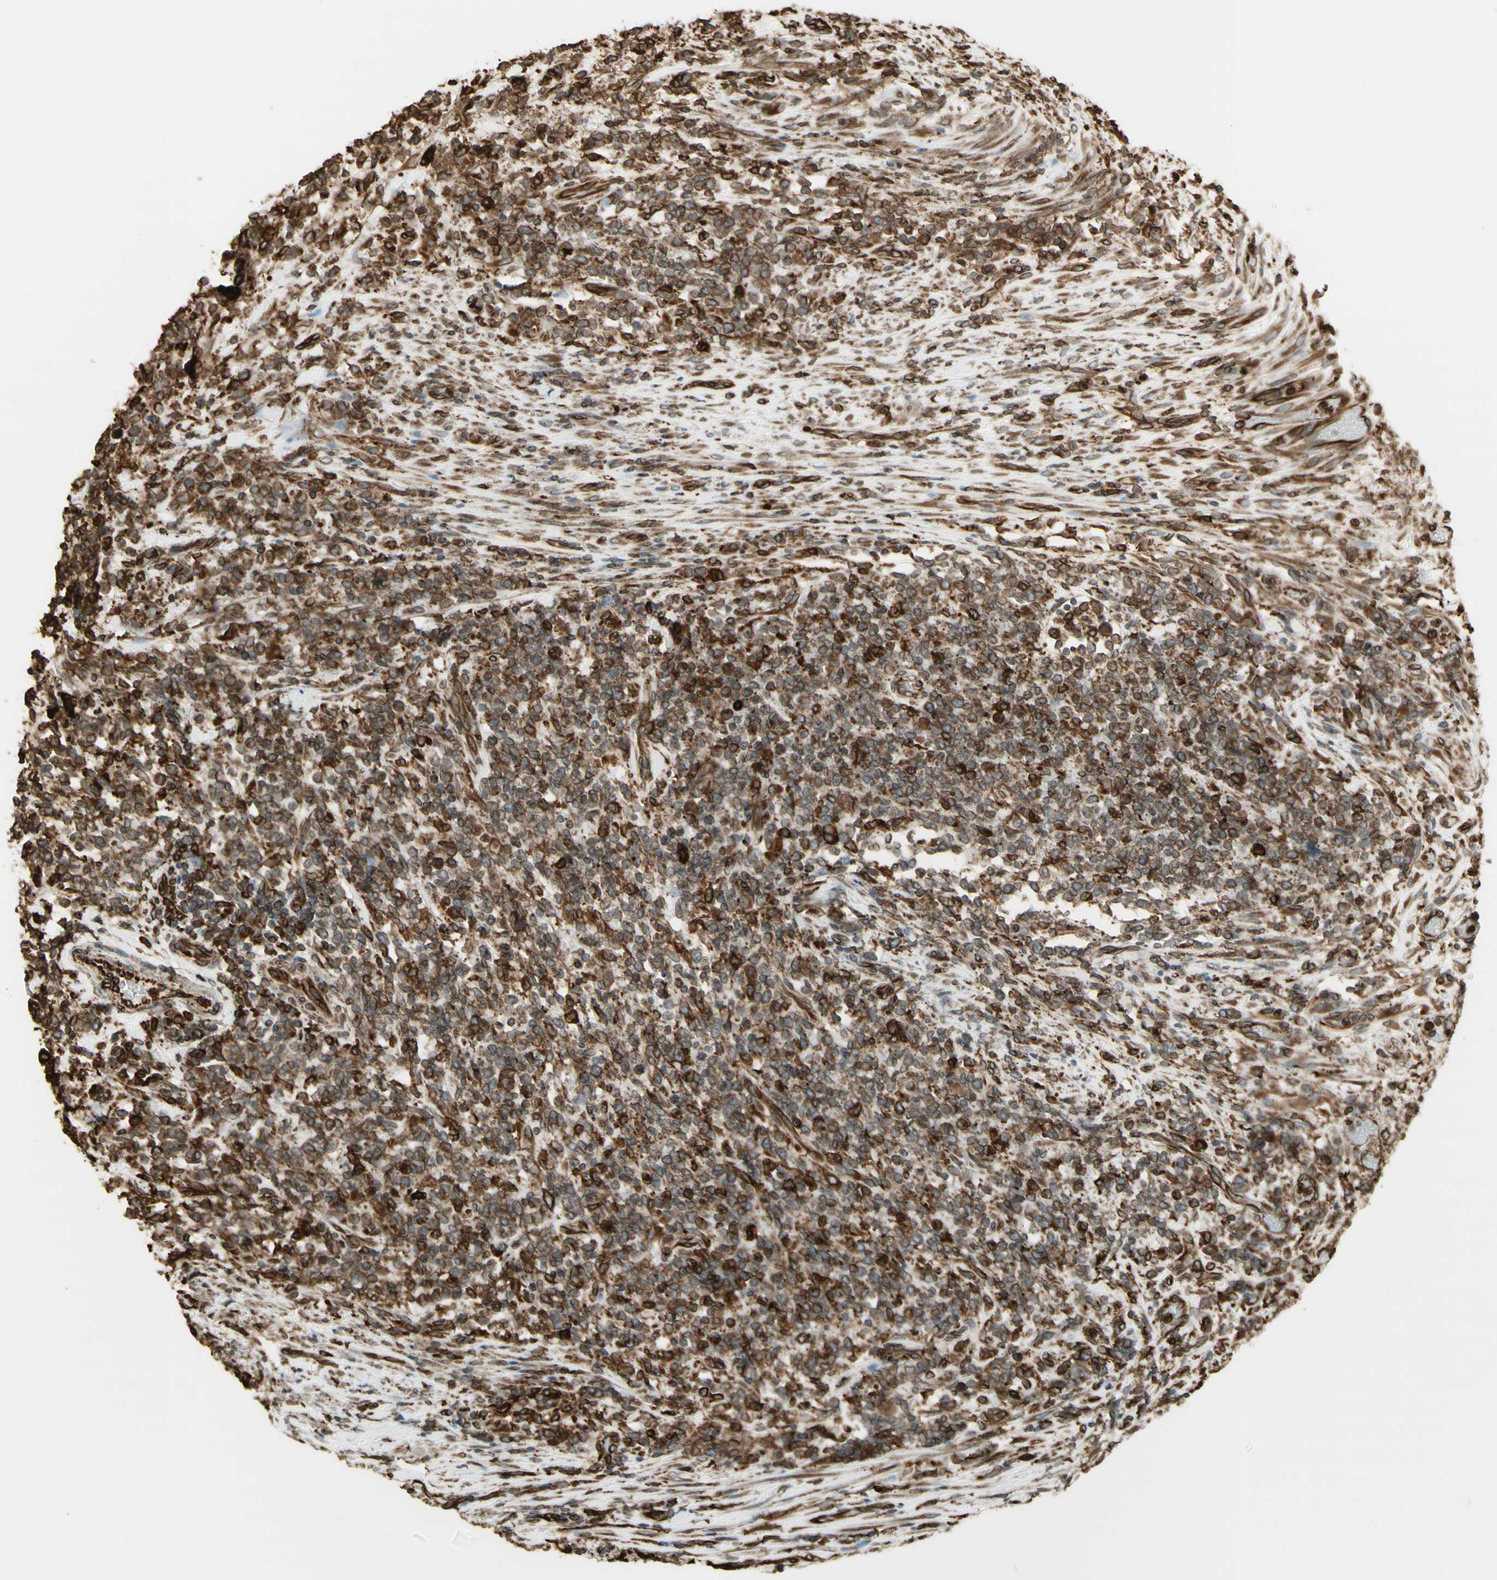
{"staining": {"intensity": "moderate", "quantity": "25%-75%", "location": "cytoplasmic/membranous"}, "tissue": "lymphoma", "cell_type": "Tumor cells", "image_type": "cancer", "snomed": [{"axis": "morphology", "description": "Malignant lymphoma, non-Hodgkin's type, High grade"}, {"axis": "topography", "description": "Soft tissue"}], "caption": "This micrograph reveals immunohistochemistry staining of lymphoma, with medium moderate cytoplasmic/membranous expression in approximately 25%-75% of tumor cells.", "gene": "CANX", "patient": {"sex": "male", "age": 18}}